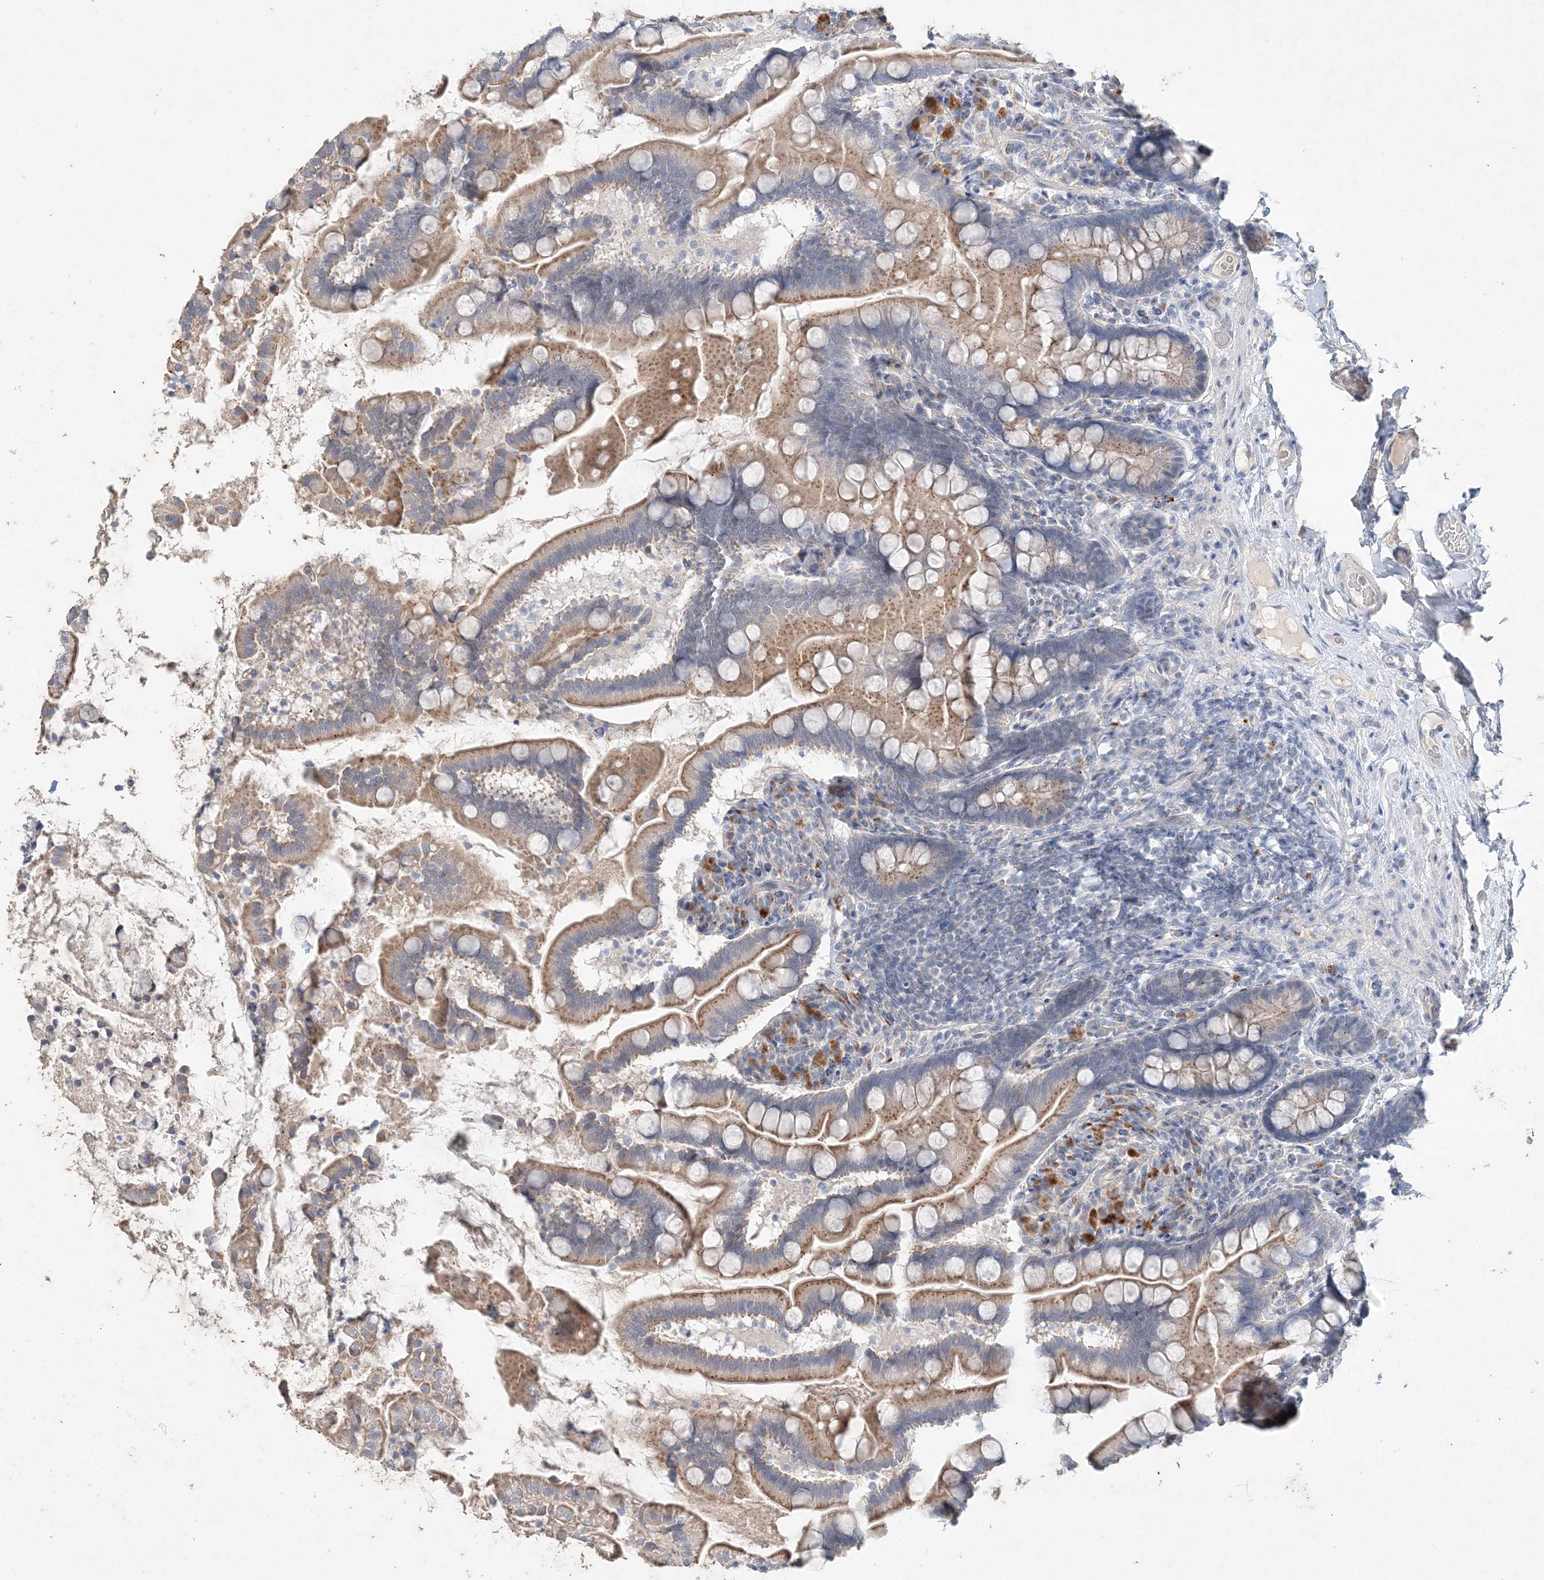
{"staining": {"intensity": "moderate", "quantity": "25%-75%", "location": "cytoplasmic/membranous"}, "tissue": "small intestine", "cell_type": "Glandular cells", "image_type": "normal", "snomed": [{"axis": "morphology", "description": "Normal tissue, NOS"}, {"axis": "topography", "description": "Small intestine"}], "caption": "Immunohistochemistry (IHC) of normal human small intestine displays medium levels of moderate cytoplasmic/membranous staining in about 25%-75% of glandular cells.", "gene": "DNAH5", "patient": {"sex": "female", "age": 64}}